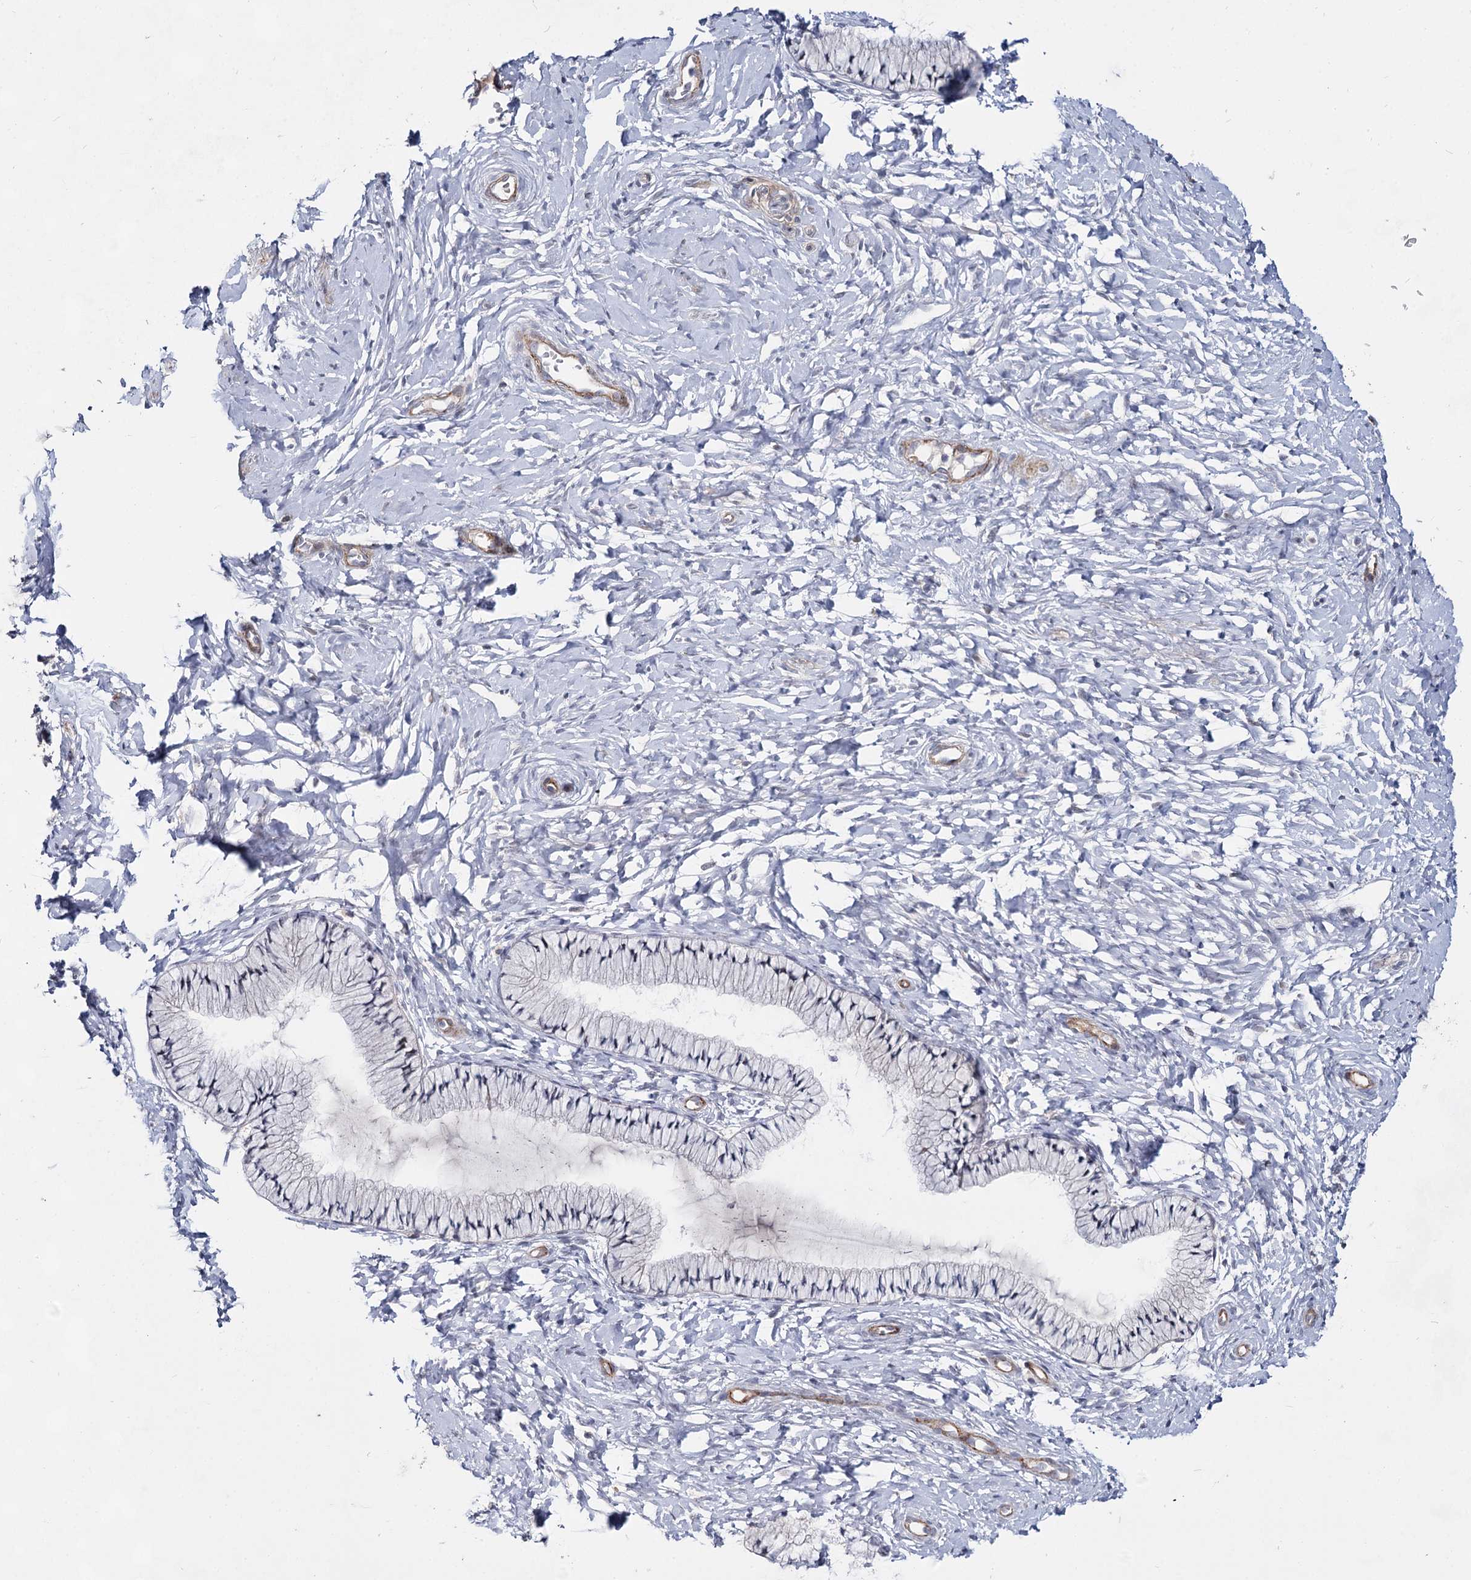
{"staining": {"intensity": "negative", "quantity": "none", "location": "none"}, "tissue": "cervix", "cell_type": "Glandular cells", "image_type": "normal", "snomed": [{"axis": "morphology", "description": "Normal tissue, NOS"}, {"axis": "topography", "description": "Cervix"}], "caption": "Glandular cells show no significant expression in normal cervix.", "gene": "ATL2", "patient": {"sex": "female", "age": 33}}